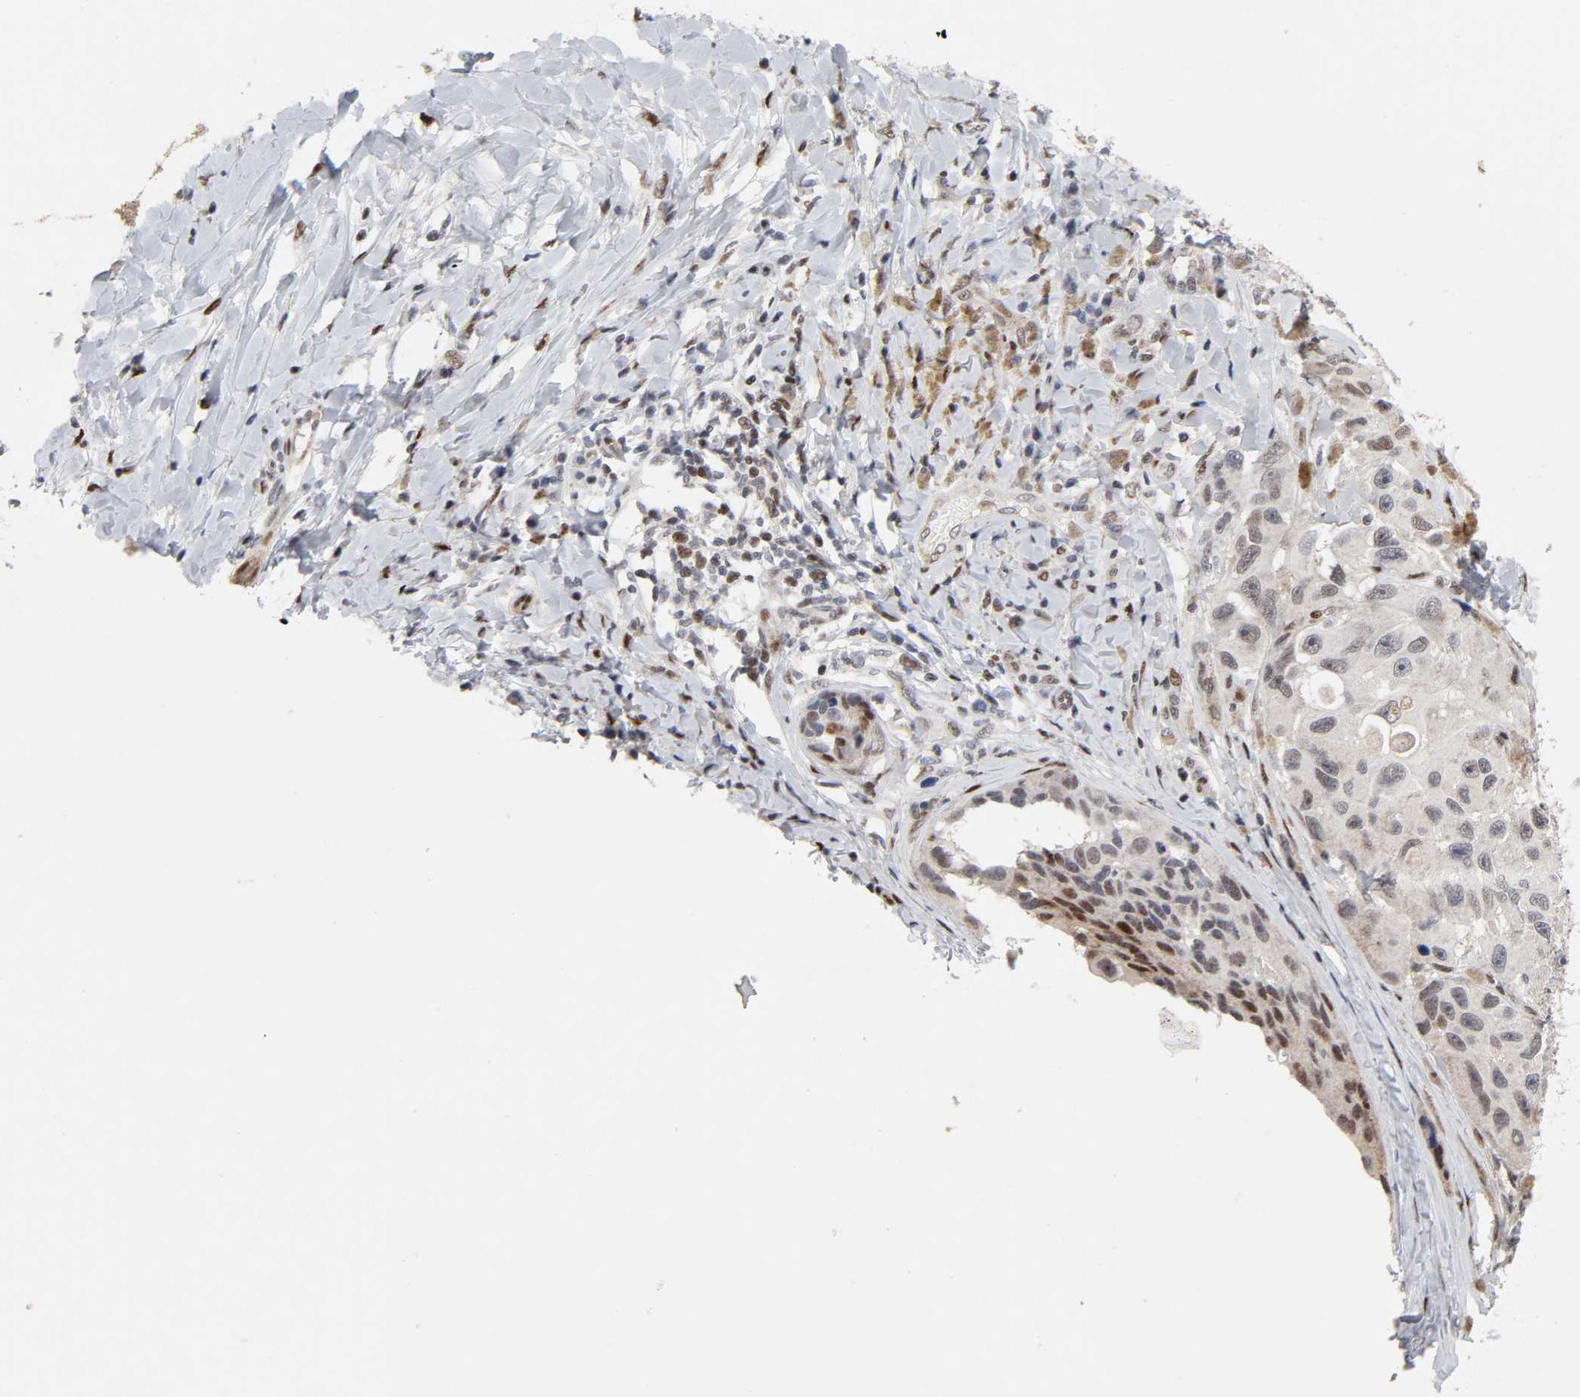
{"staining": {"intensity": "weak", "quantity": "<25%", "location": "nuclear"}, "tissue": "melanoma", "cell_type": "Tumor cells", "image_type": "cancer", "snomed": [{"axis": "morphology", "description": "Malignant melanoma, NOS"}, {"axis": "topography", "description": "Skin"}], "caption": "Immunohistochemistry micrograph of malignant melanoma stained for a protein (brown), which displays no expression in tumor cells.", "gene": "STK38", "patient": {"sex": "female", "age": 73}}